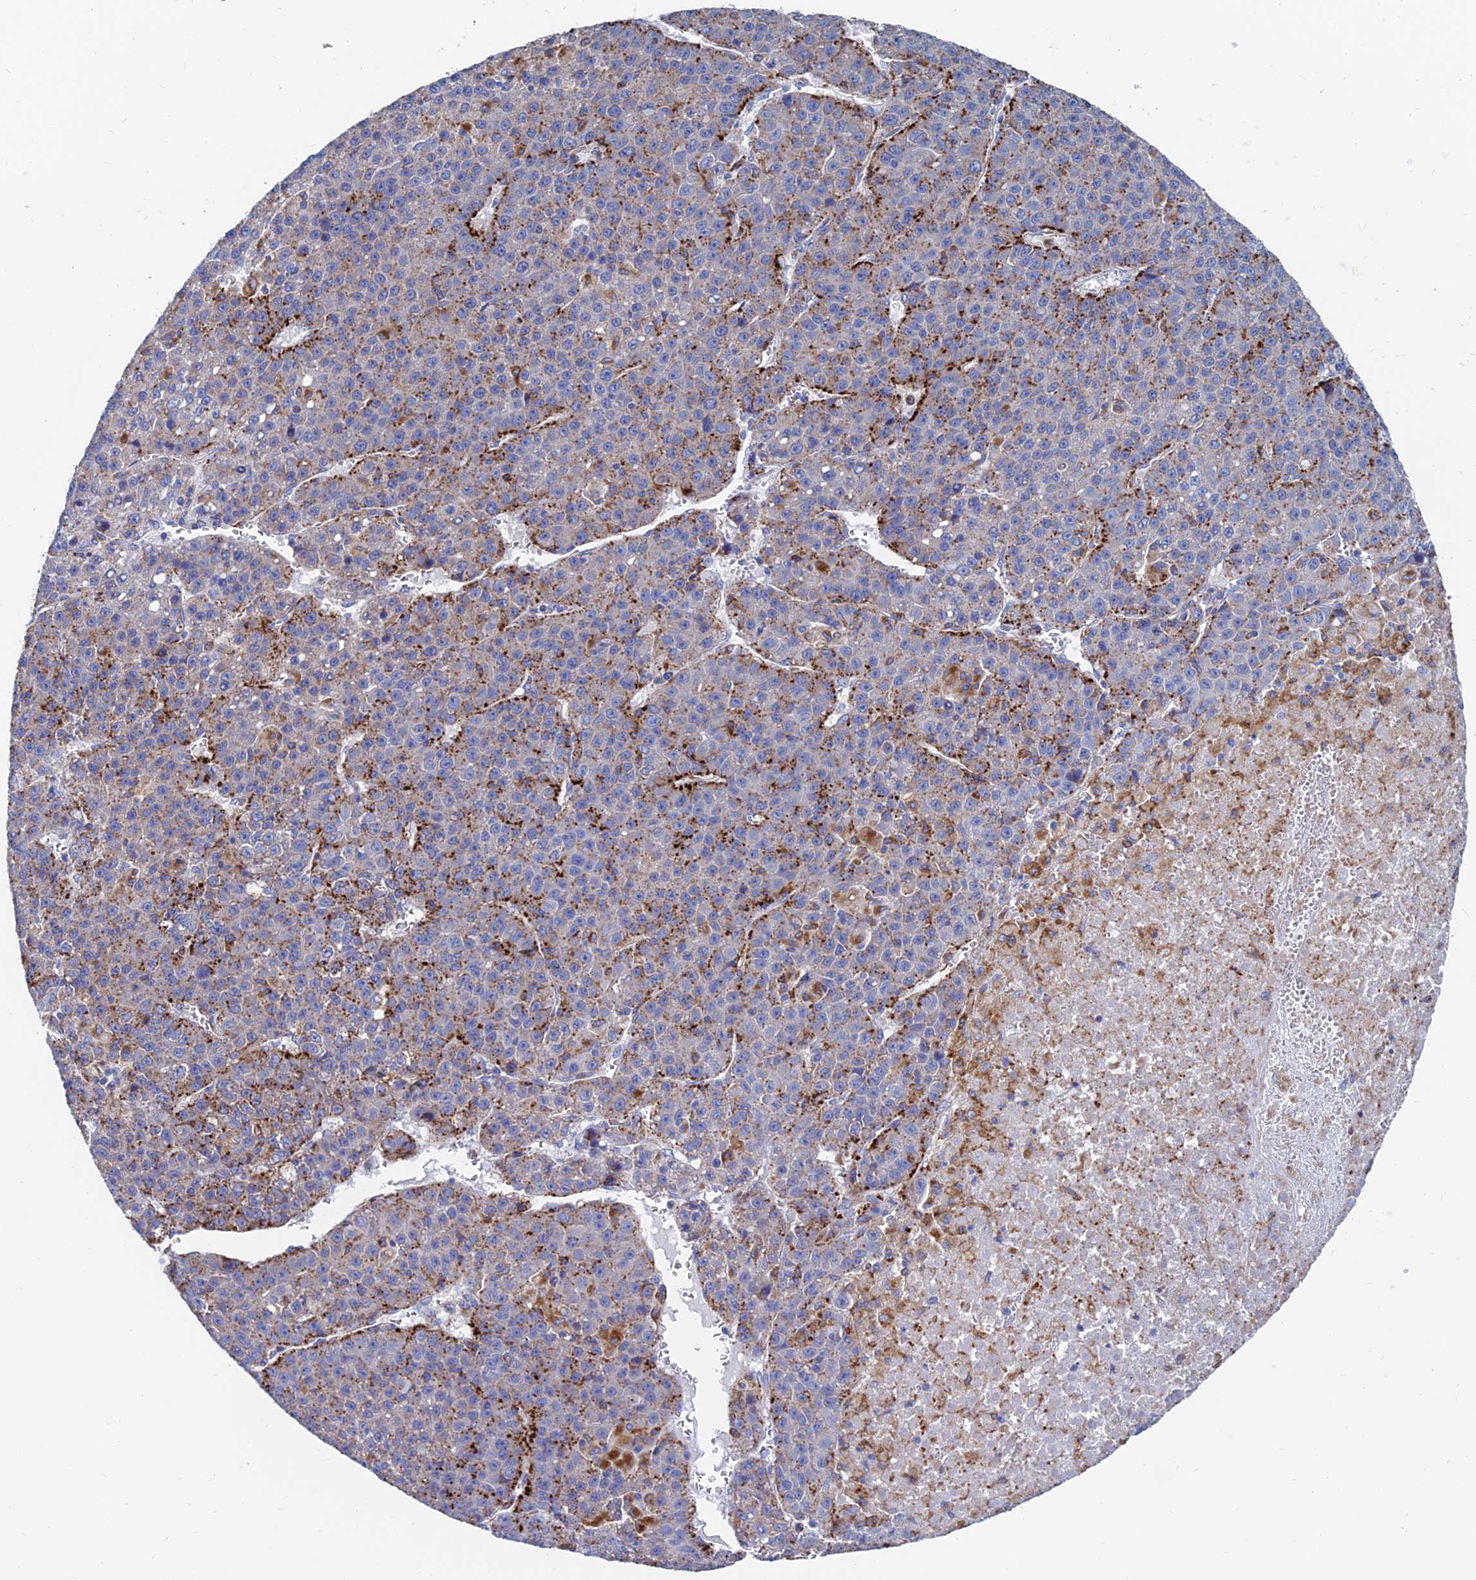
{"staining": {"intensity": "strong", "quantity": "25%-75%", "location": "cytoplasmic/membranous"}, "tissue": "liver cancer", "cell_type": "Tumor cells", "image_type": "cancer", "snomed": [{"axis": "morphology", "description": "Carcinoma, Hepatocellular, NOS"}, {"axis": "topography", "description": "Liver"}], "caption": "Liver hepatocellular carcinoma was stained to show a protein in brown. There is high levels of strong cytoplasmic/membranous expression in approximately 25%-75% of tumor cells. (brown staining indicates protein expression, while blue staining denotes nuclei).", "gene": "SPNS1", "patient": {"sex": "female", "age": 53}}